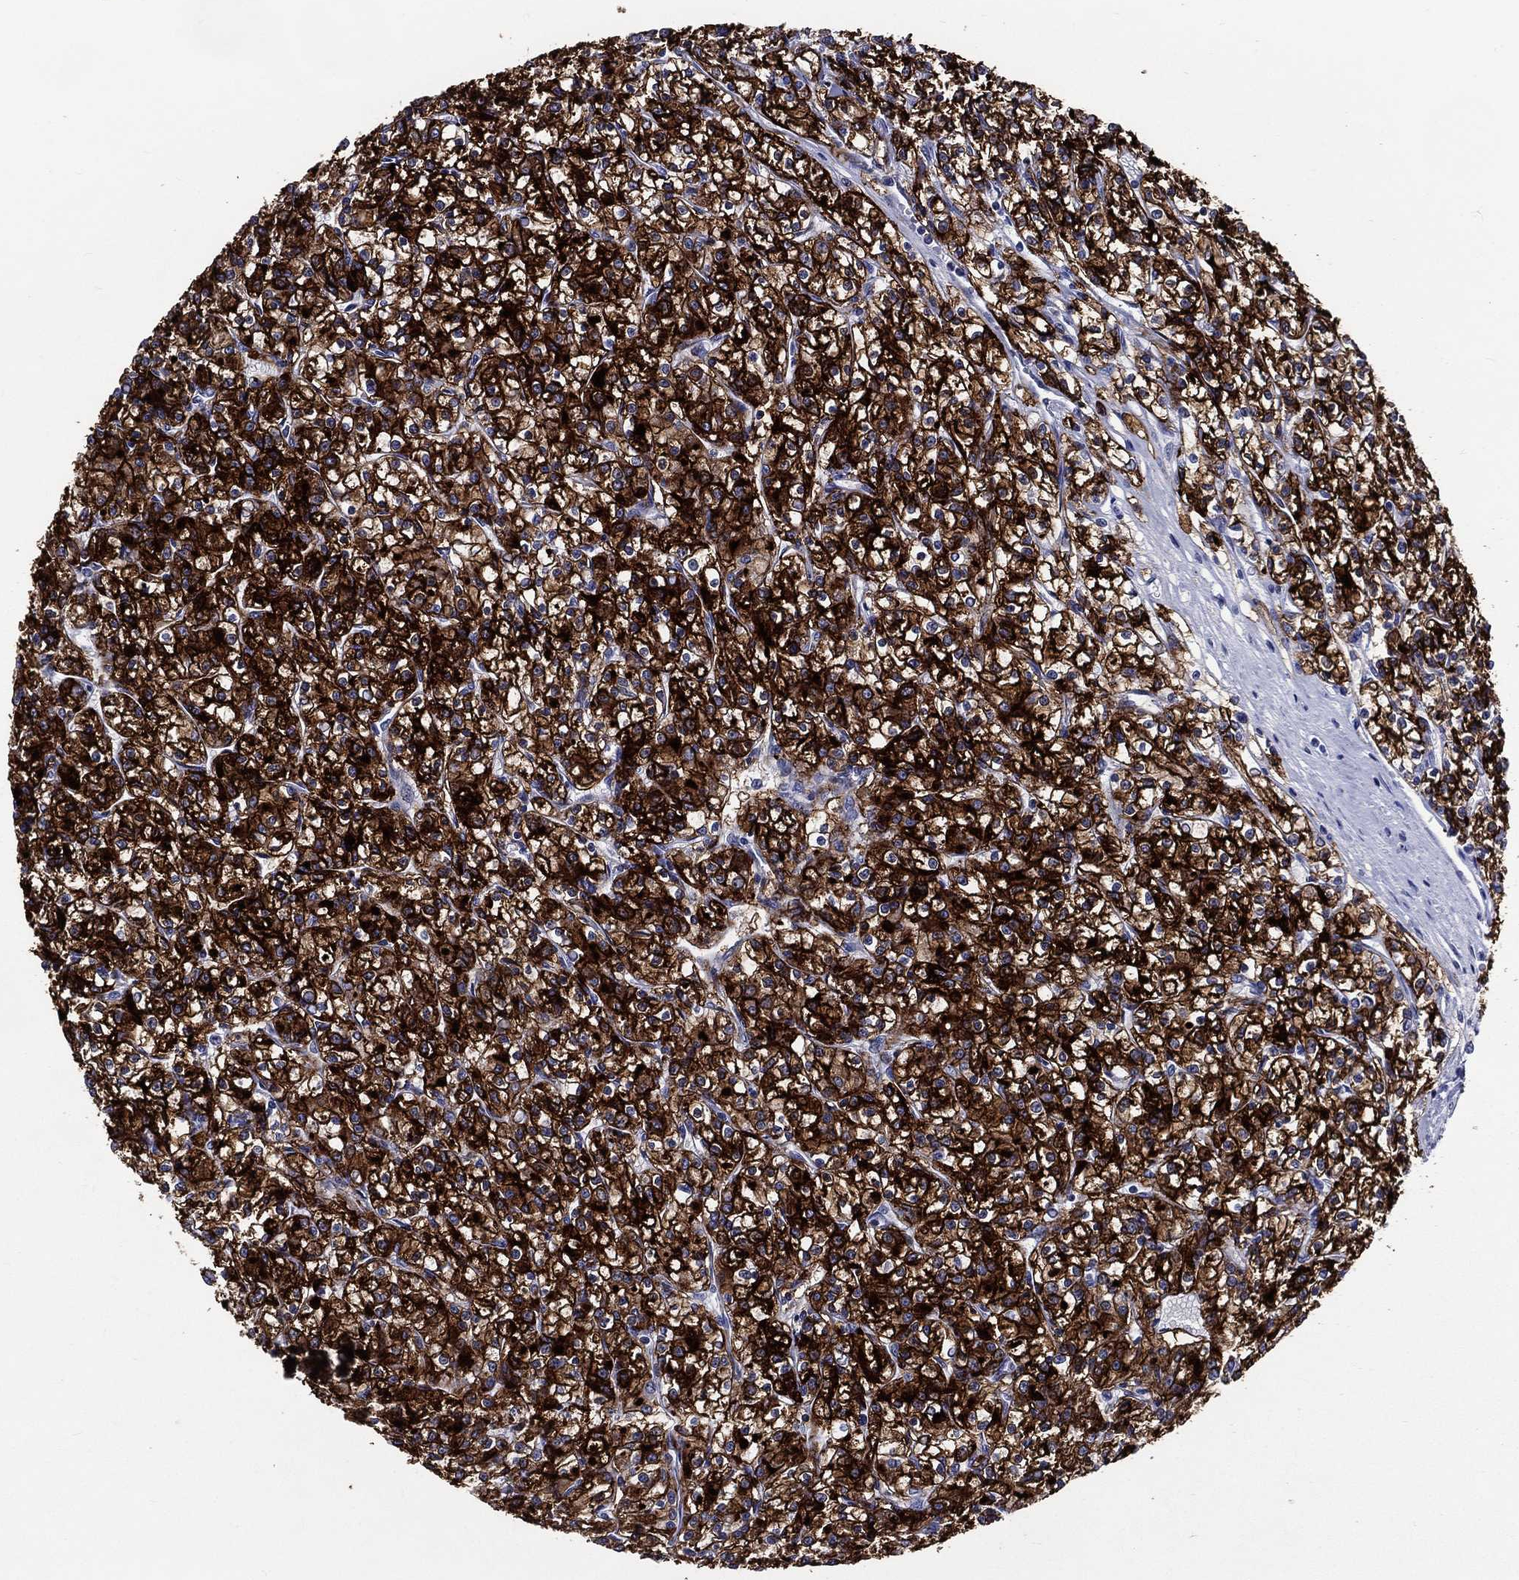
{"staining": {"intensity": "strong", "quantity": ">75%", "location": "cytoplasmic/membranous"}, "tissue": "renal cancer", "cell_type": "Tumor cells", "image_type": "cancer", "snomed": [{"axis": "morphology", "description": "Adenocarcinoma, NOS"}, {"axis": "topography", "description": "Kidney"}], "caption": "There is high levels of strong cytoplasmic/membranous expression in tumor cells of renal cancer (adenocarcinoma), as demonstrated by immunohistochemical staining (brown color).", "gene": "ACE2", "patient": {"sex": "female", "age": 59}}